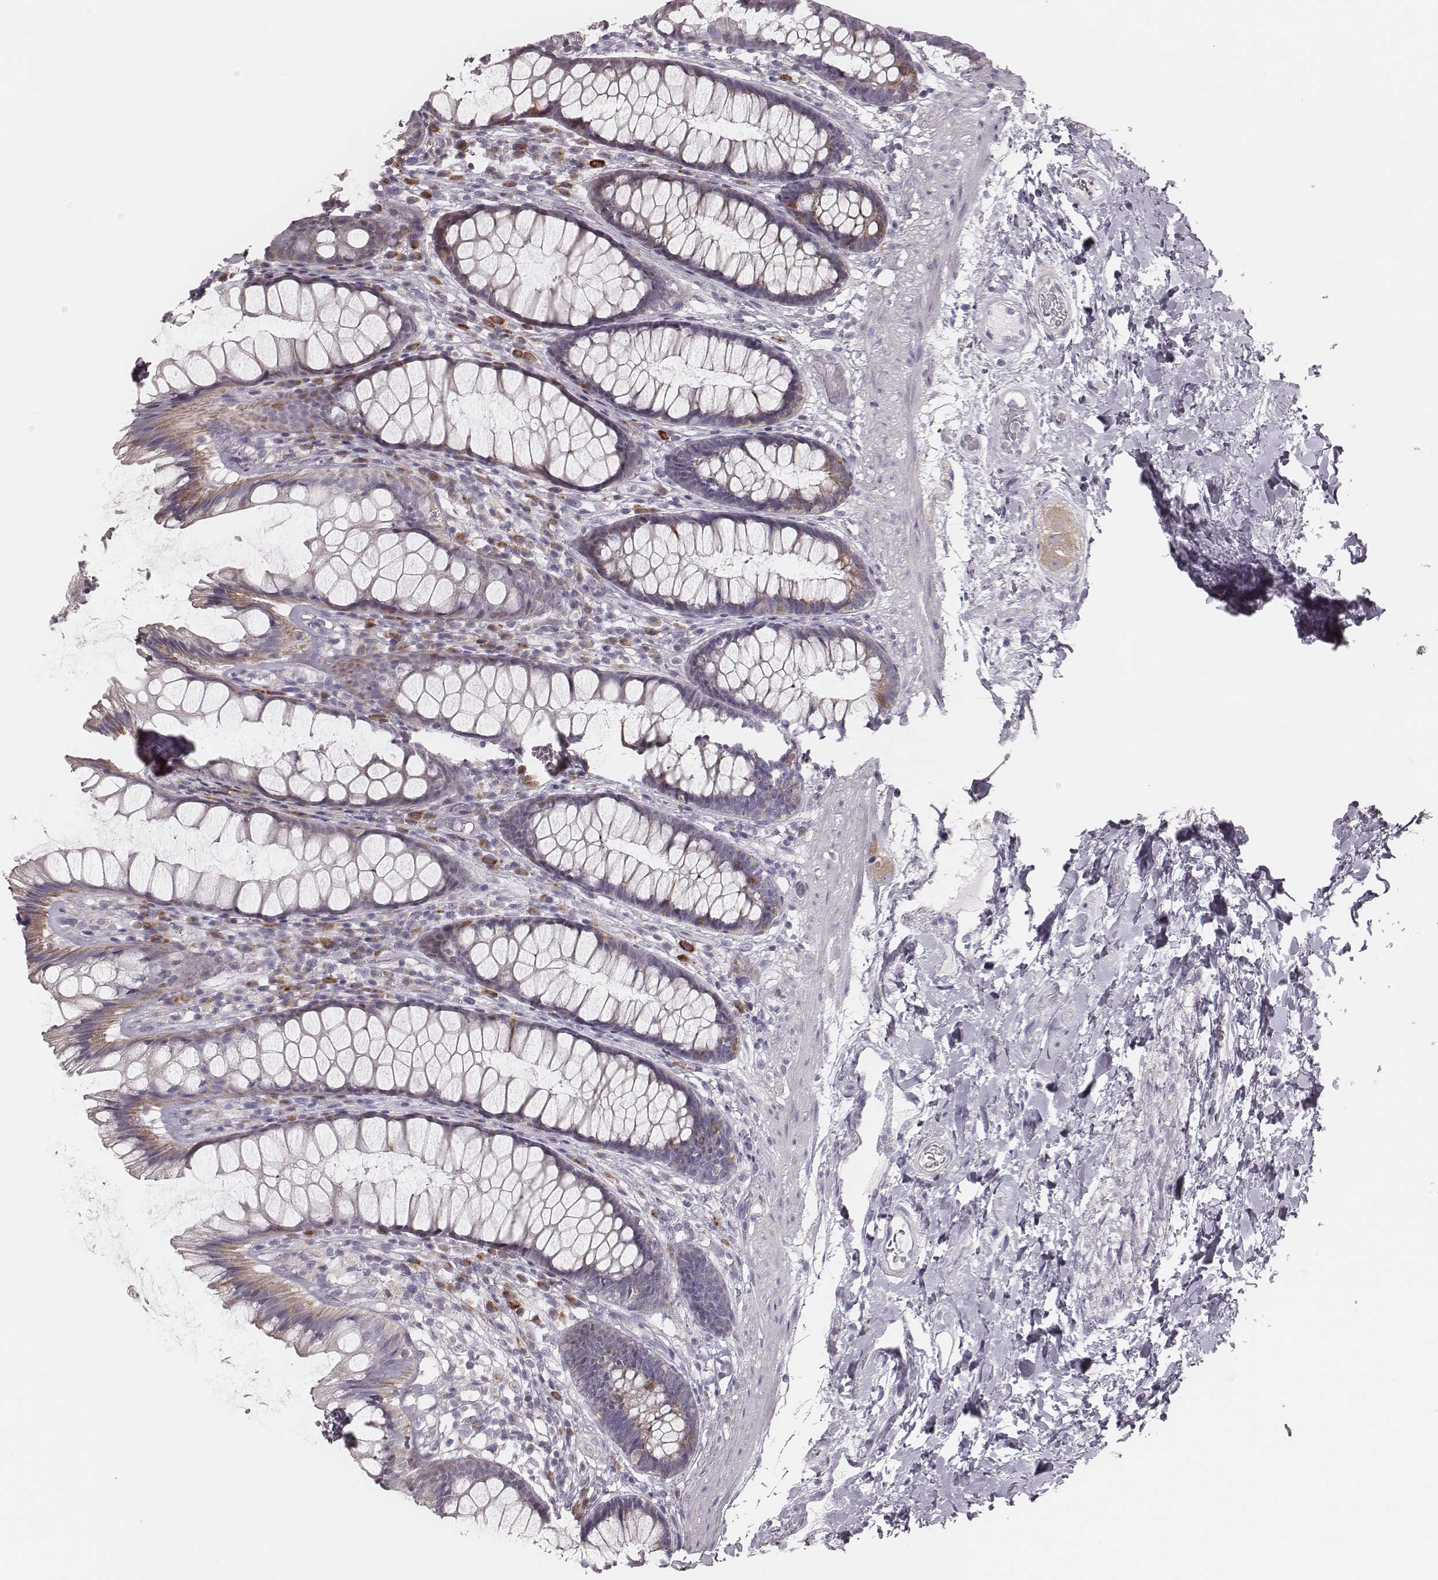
{"staining": {"intensity": "moderate", "quantity": "<25%", "location": "cytoplasmic/membranous"}, "tissue": "rectum", "cell_type": "Glandular cells", "image_type": "normal", "snomed": [{"axis": "morphology", "description": "Normal tissue, NOS"}, {"axis": "topography", "description": "Rectum"}], "caption": "Normal rectum shows moderate cytoplasmic/membranous staining in approximately <25% of glandular cells, visualized by immunohistochemistry.", "gene": "KIF5C", "patient": {"sex": "male", "age": 72}}